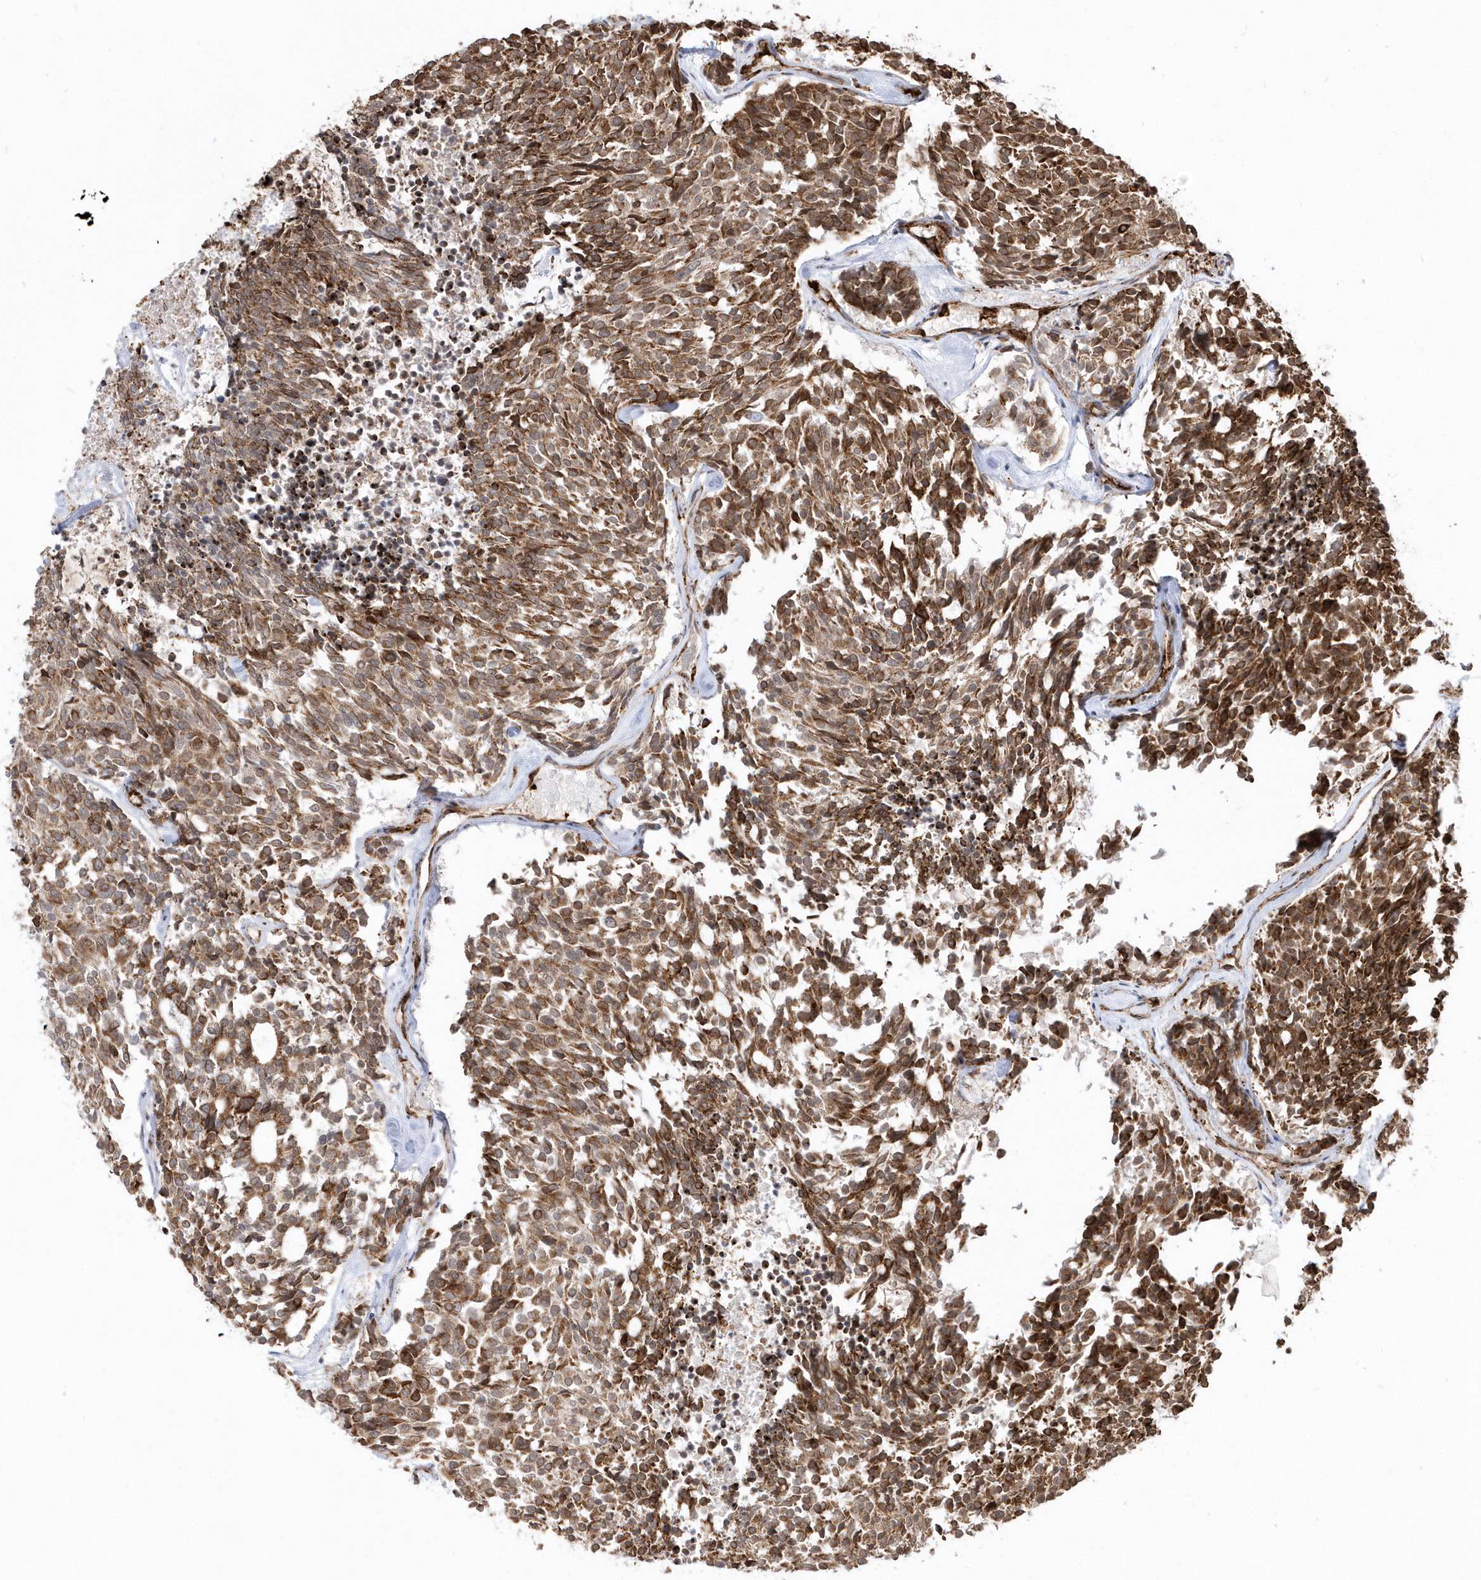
{"staining": {"intensity": "moderate", "quantity": ">75%", "location": "cytoplasmic/membranous"}, "tissue": "carcinoid", "cell_type": "Tumor cells", "image_type": "cancer", "snomed": [{"axis": "morphology", "description": "Carcinoid, malignant, NOS"}, {"axis": "topography", "description": "Pancreas"}], "caption": "Immunohistochemical staining of malignant carcinoid demonstrates medium levels of moderate cytoplasmic/membranous protein positivity in about >75% of tumor cells.", "gene": "EPC2", "patient": {"sex": "female", "age": 54}}